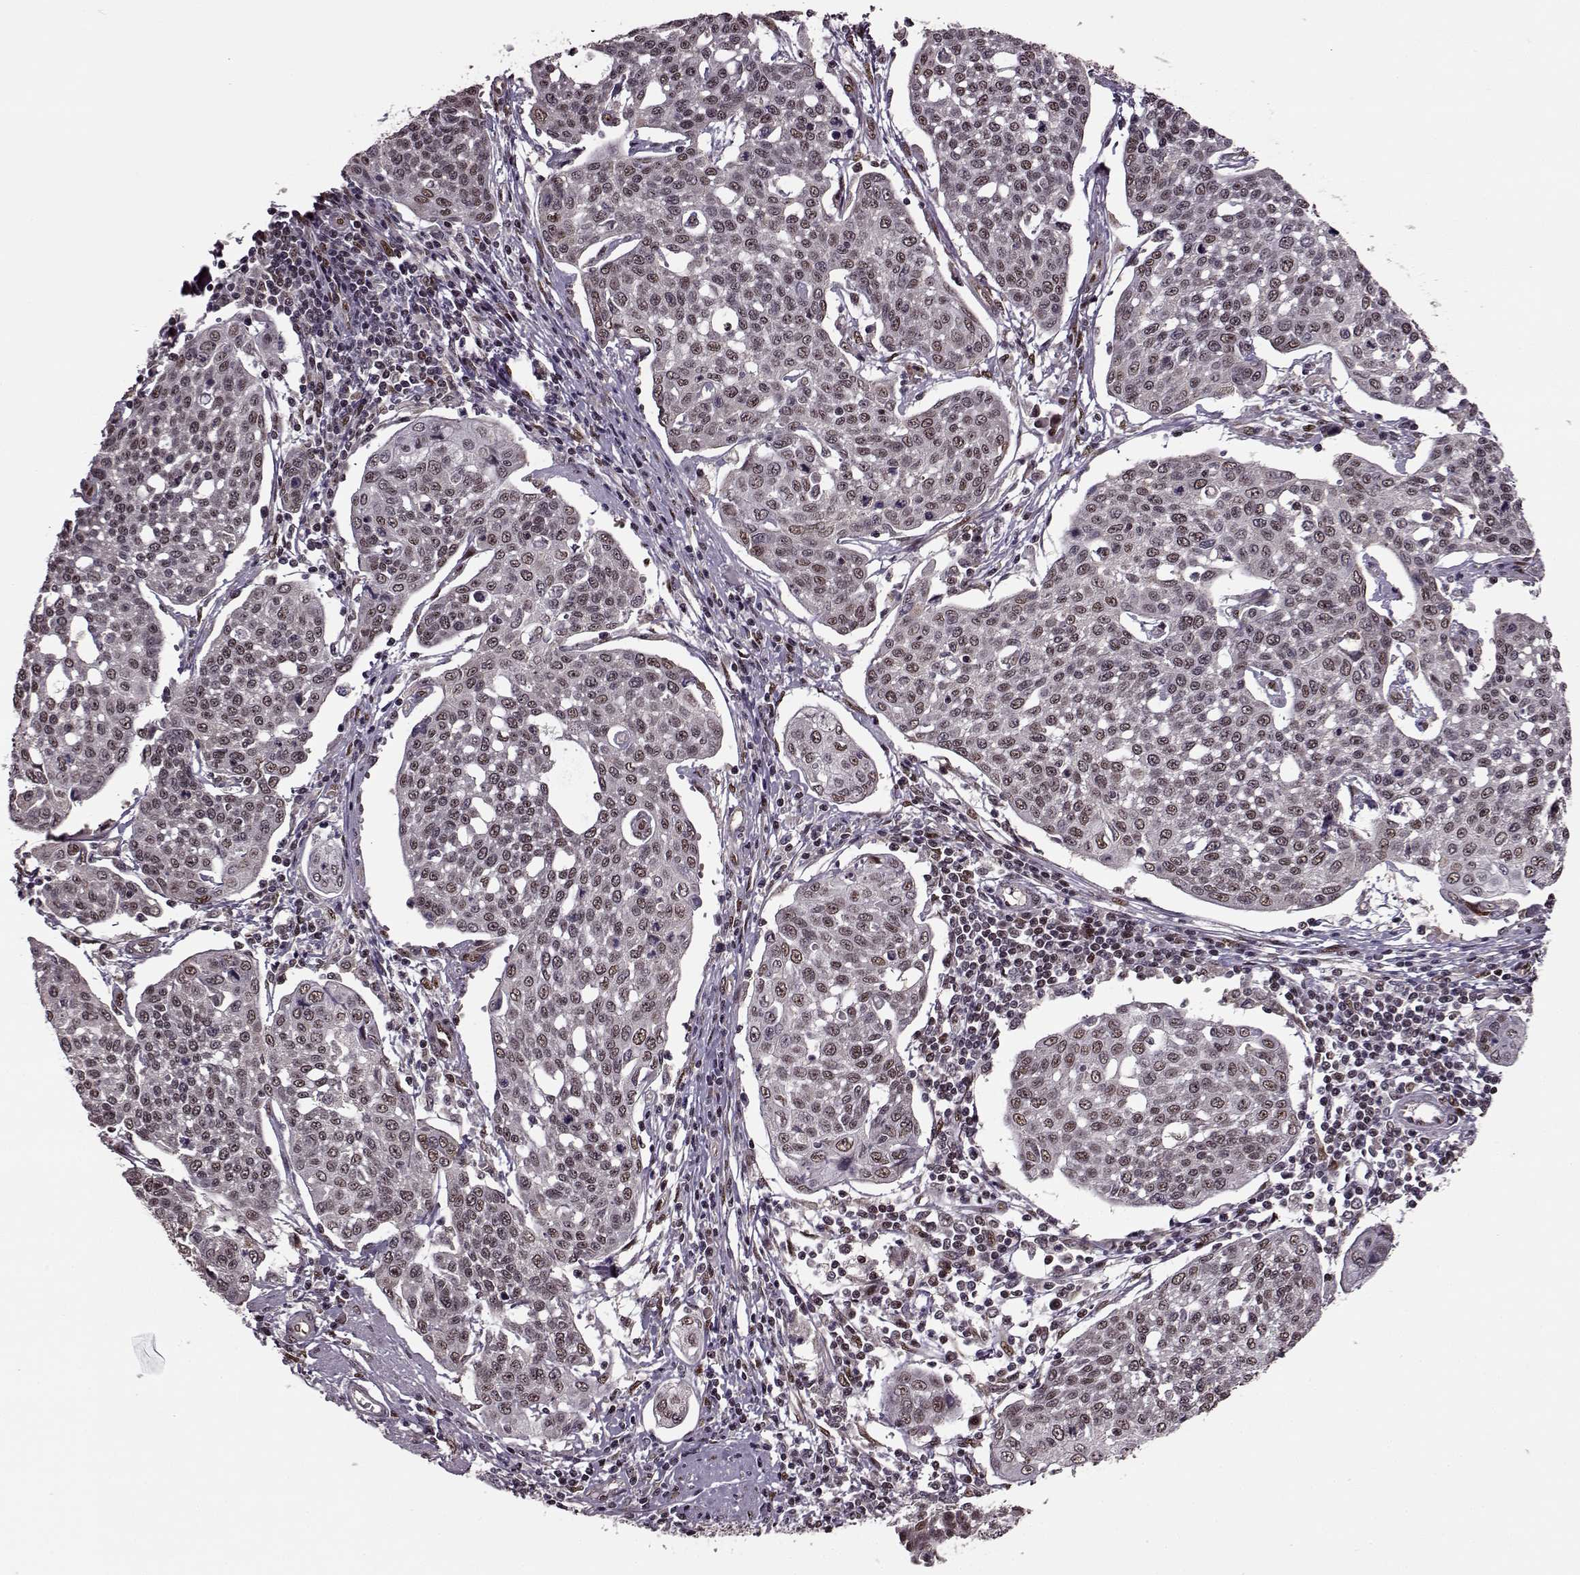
{"staining": {"intensity": "weak", "quantity": "<25%", "location": "nuclear"}, "tissue": "cervical cancer", "cell_type": "Tumor cells", "image_type": "cancer", "snomed": [{"axis": "morphology", "description": "Squamous cell carcinoma, NOS"}, {"axis": "topography", "description": "Cervix"}], "caption": "This is an immunohistochemistry image of human cervical cancer. There is no staining in tumor cells.", "gene": "FTO", "patient": {"sex": "female", "age": 34}}